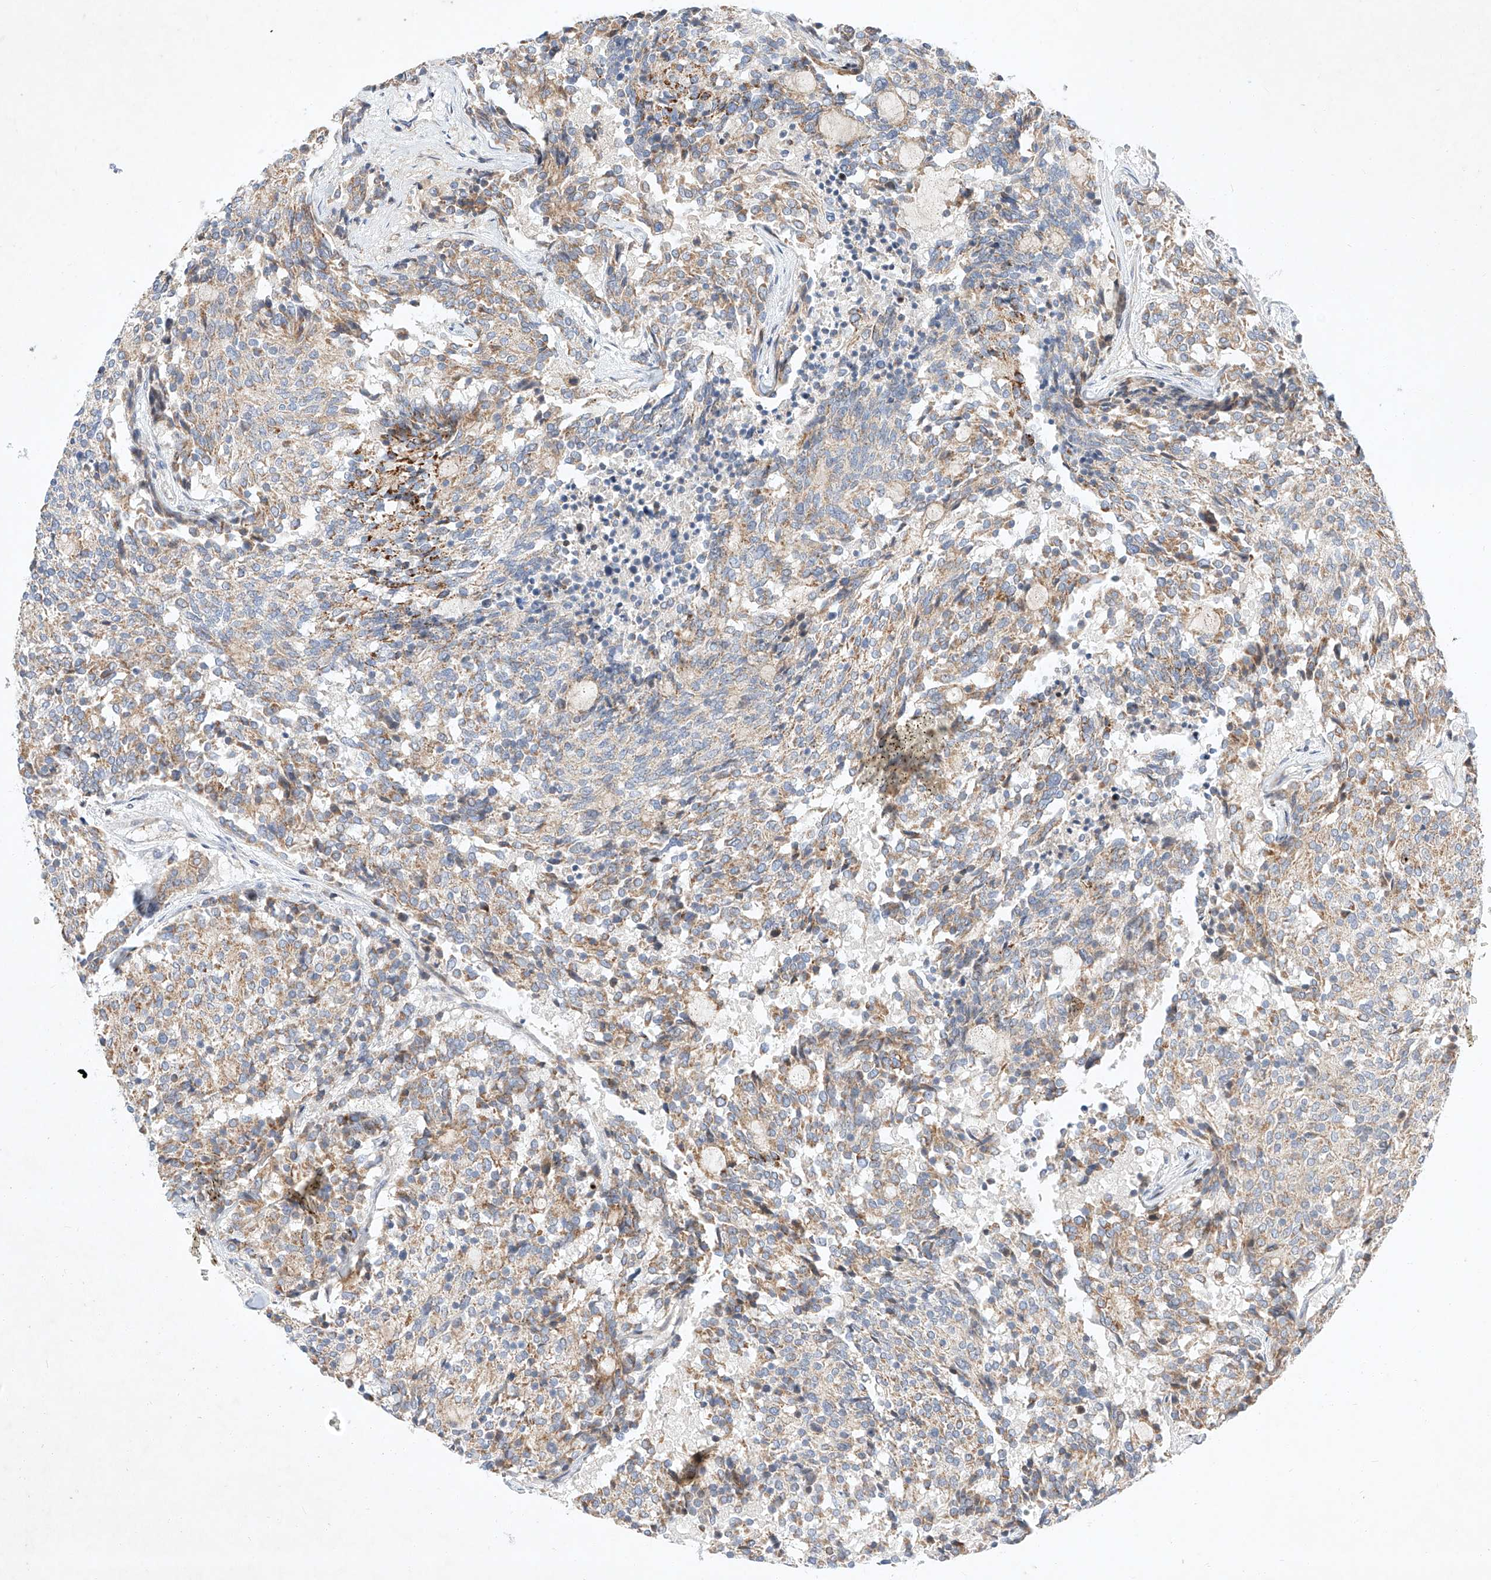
{"staining": {"intensity": "weak", "quantity": "25%-75%", "location": "cytoplasmic/membranous"}, "tissue": "carcinoid", "cell_type": "Tumor cells", "image_type": "cancer", "snomed": [{"axis": "morphology", "description": "Carcinoid, malignant, NOS"}, {"axis": "topography", "description": "Pancreas"}], "caption": "Protein staining reveals weak cytoplasmic/membranous expression in approximately 25%-75% of tumor cells in carcinoid. Using DAB (3,3'-diaminobenzidine) (brown) and hematoxylin (blue) stains, captured at high magnification using brightfield microscopy.", "gene": "OSGEPL1", "patient": {"sex": "female", "age": 54}}